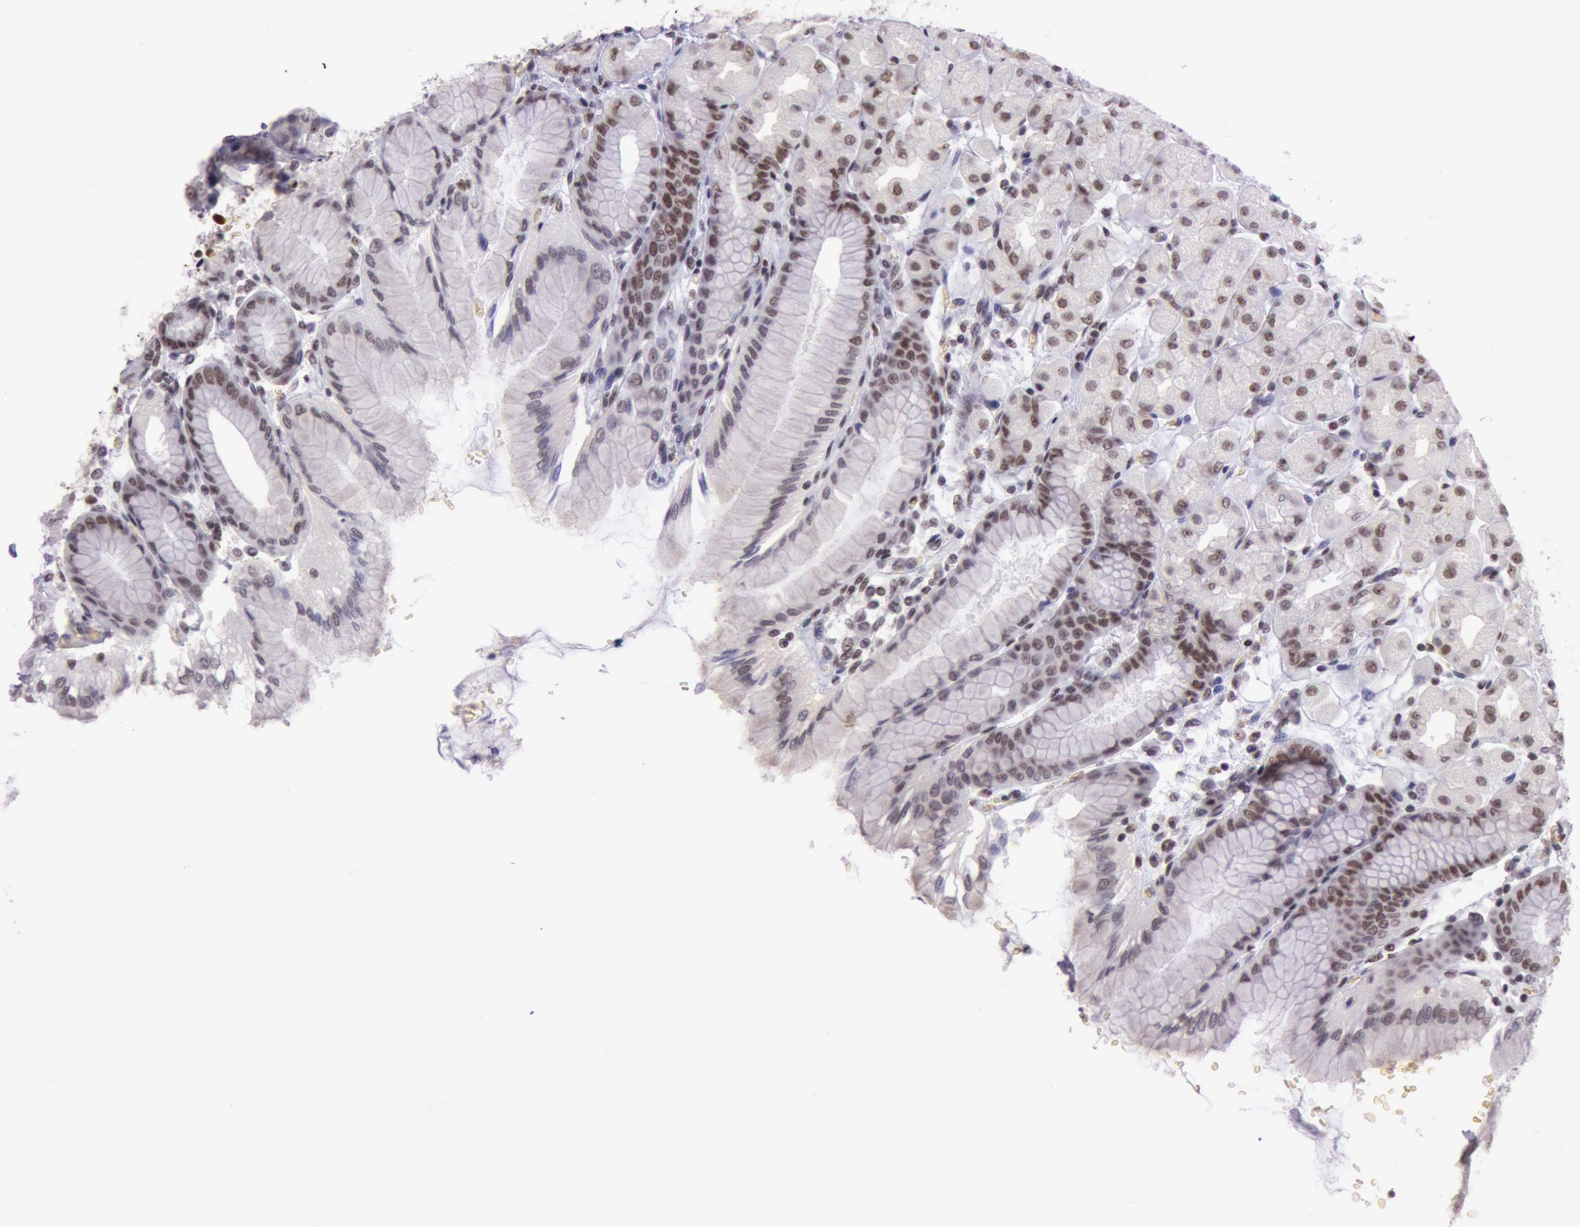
{"staining": {"intensity": "strong", "quantity": "25%-75%", "location": "nuclear"}, "tissue": "stomach", "cell_type": "Glandular cells", "image_type": "normal", "snomed": [{"axis": "morphology", "description": "Normal tissue, NOS"}, {"axis": "topography", "description": "Stomach, upper"}], "caption": "High-magnification brightfield microscopy of benign stomach stained with DAB (brown) and counterstained with hematoxylin (blue). glandular cells exhibit strong nuclear expression is present in approximately25%-75% of cells.", "gene": "NBN", "patient": {"sex": "female", "age": 56}}